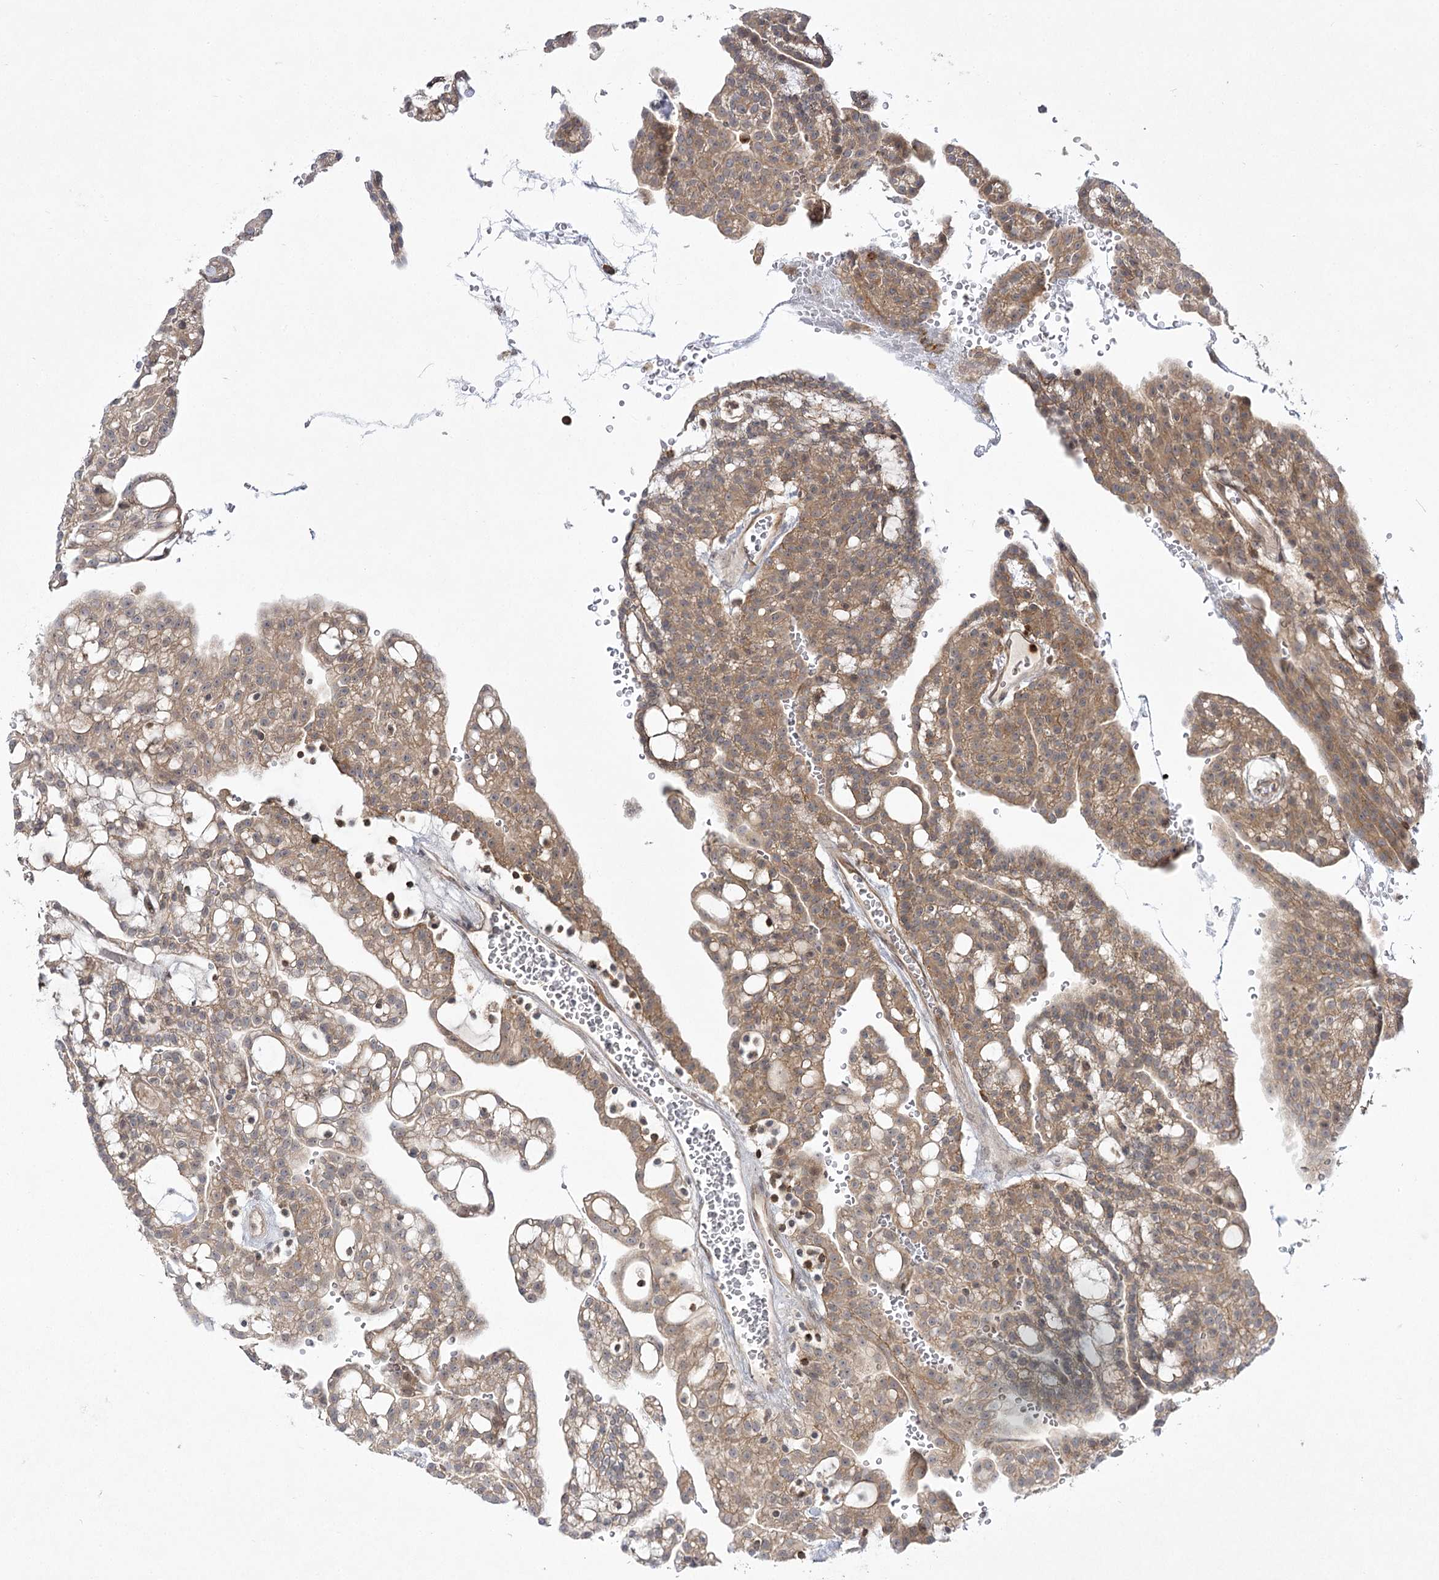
{"staining": {"intensity": "moderate", "quantity": ">75%", "location": "cytoplasmic/membranous"}, "tissue": "renal cancer", "cell_type": "Tumor cells", "image_type": "cancer", "snomed": [{"axis": "morphology", "description": "Adenocarcinoma, NOS"}, {"axis": "topography", "description": "Kidney"}], "caption": "Protein analysis of renal cancer (adenocarcinoma) tissue shows moderate cytoplasmic/membranous positivity in approximately >75% of tumor cells.", "gene": "SYTL1", "patient": {"sex": "male", "age": 63}}